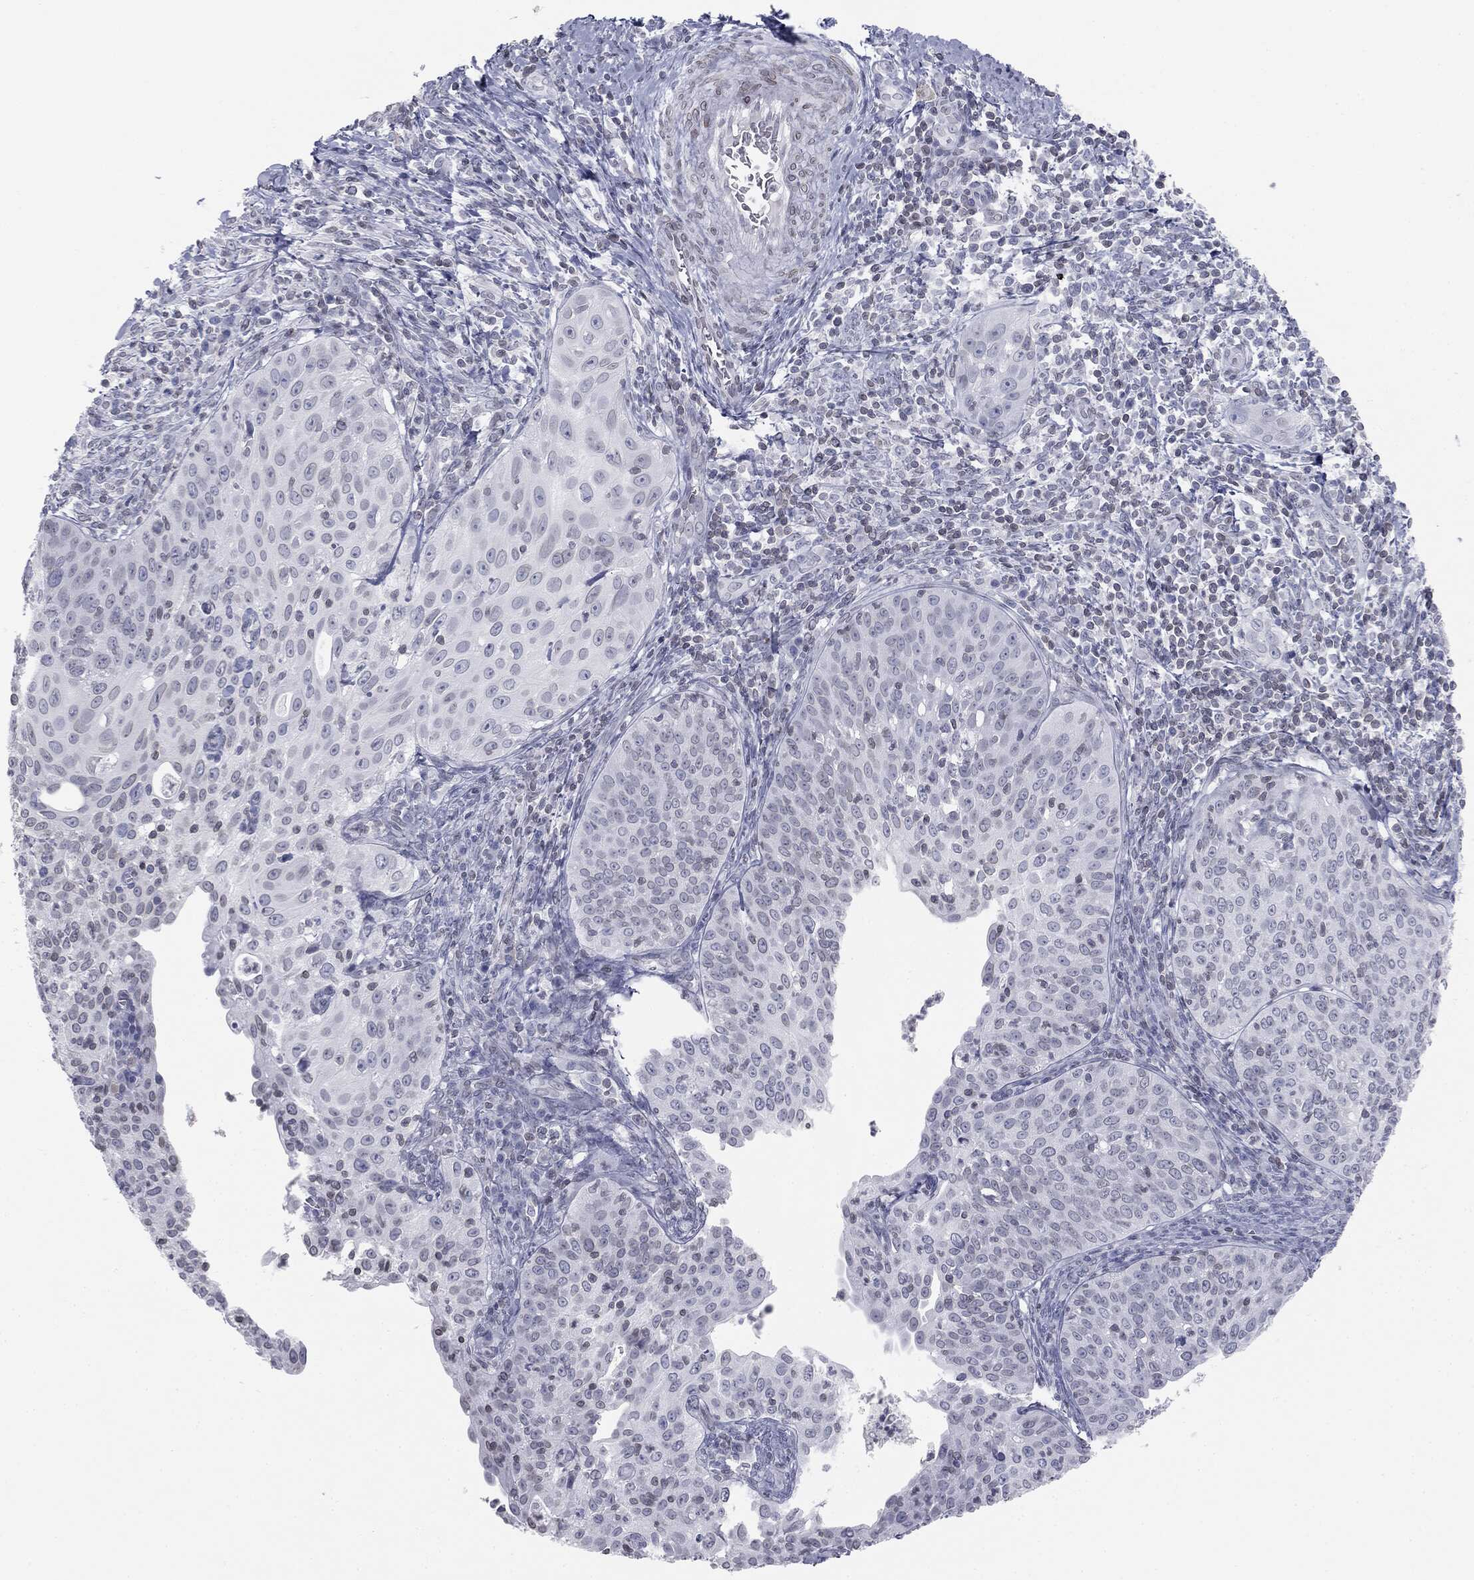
{"staining": {"intensity": "negative", "quantity": "none", "location": "none"}, "tissue": "cervical cancer", "cell_type": "Tumor cells", "image_type": "cancer", "snomed": [{"axis": "morphology", "description": "Squamous cell carcinoma, NOS"}, {"axis": "topography", "description": "Cervix"}], "caption": "This is an immunohistochemistry (IHC) image of human cervical cancer (squamous cell carcinoma). There is no staining in tumor cells.", "gene": "ALDOB", "patient": {"sex": "female", "age": 30}}